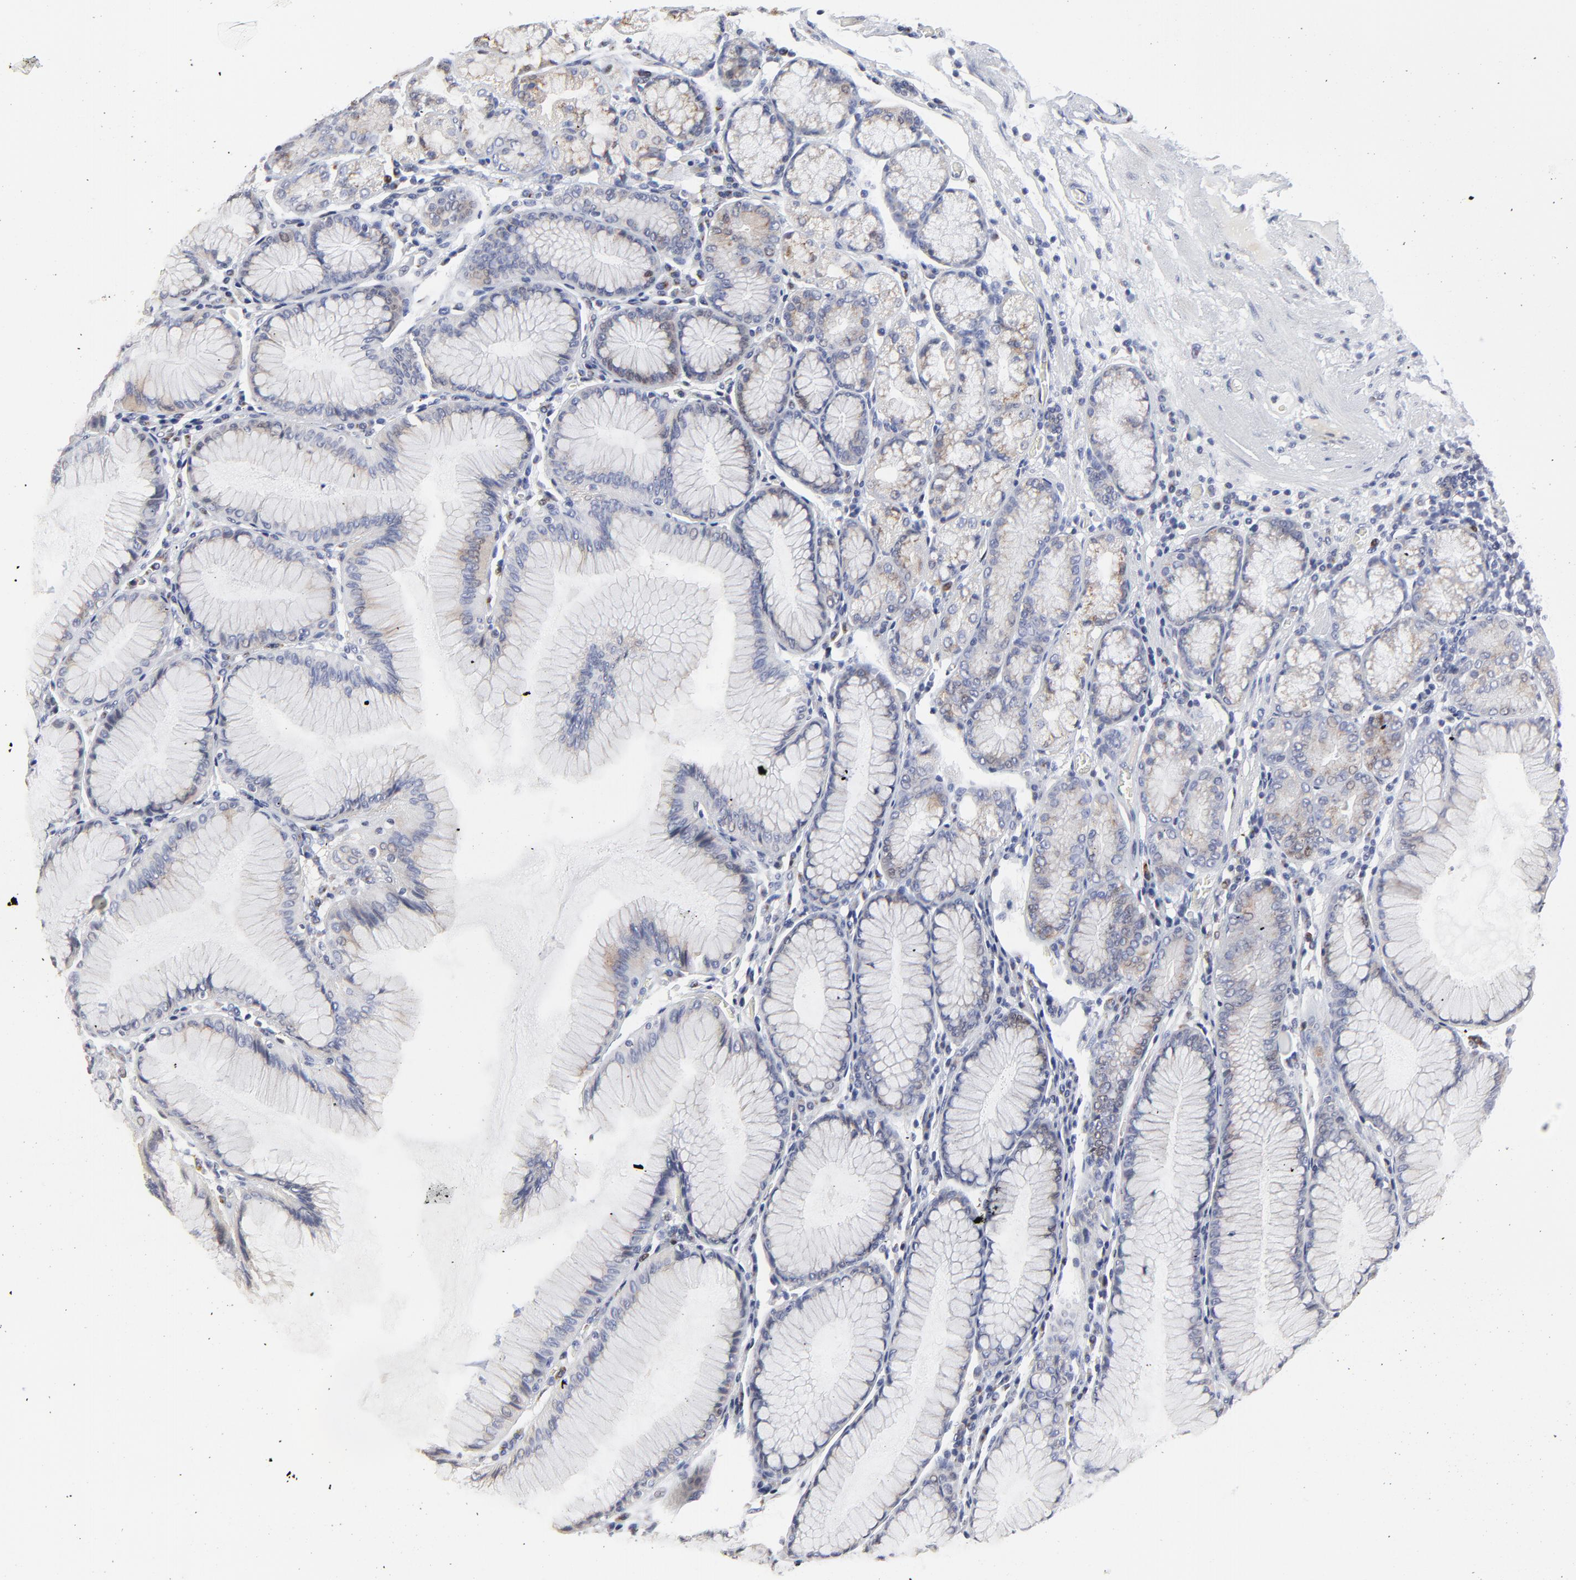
{"staining": {"intensity": "weak", "quantity": "<25%", "location": "cytoplasmic/membranous"}, "tissue": "stomach", "cell_type": "Glandular cells", "image_type": "normal", "snomed": [{"axis": "morphology", "description": "Normal tissue, NOS"}, {"axis": "topography", "description": "Stomach, lower"}], "caption": "This photomicrograph is of normal stomach stained with immunohistochemistry to label a protein in brown with the nuclei are counter-stained blue. There is no positivity in glandular cells. (Brightfield microscopy of DAB IHC at high magnification).", "gene": "NCAPH", "patient": {"sex": "female", "age": 93}}